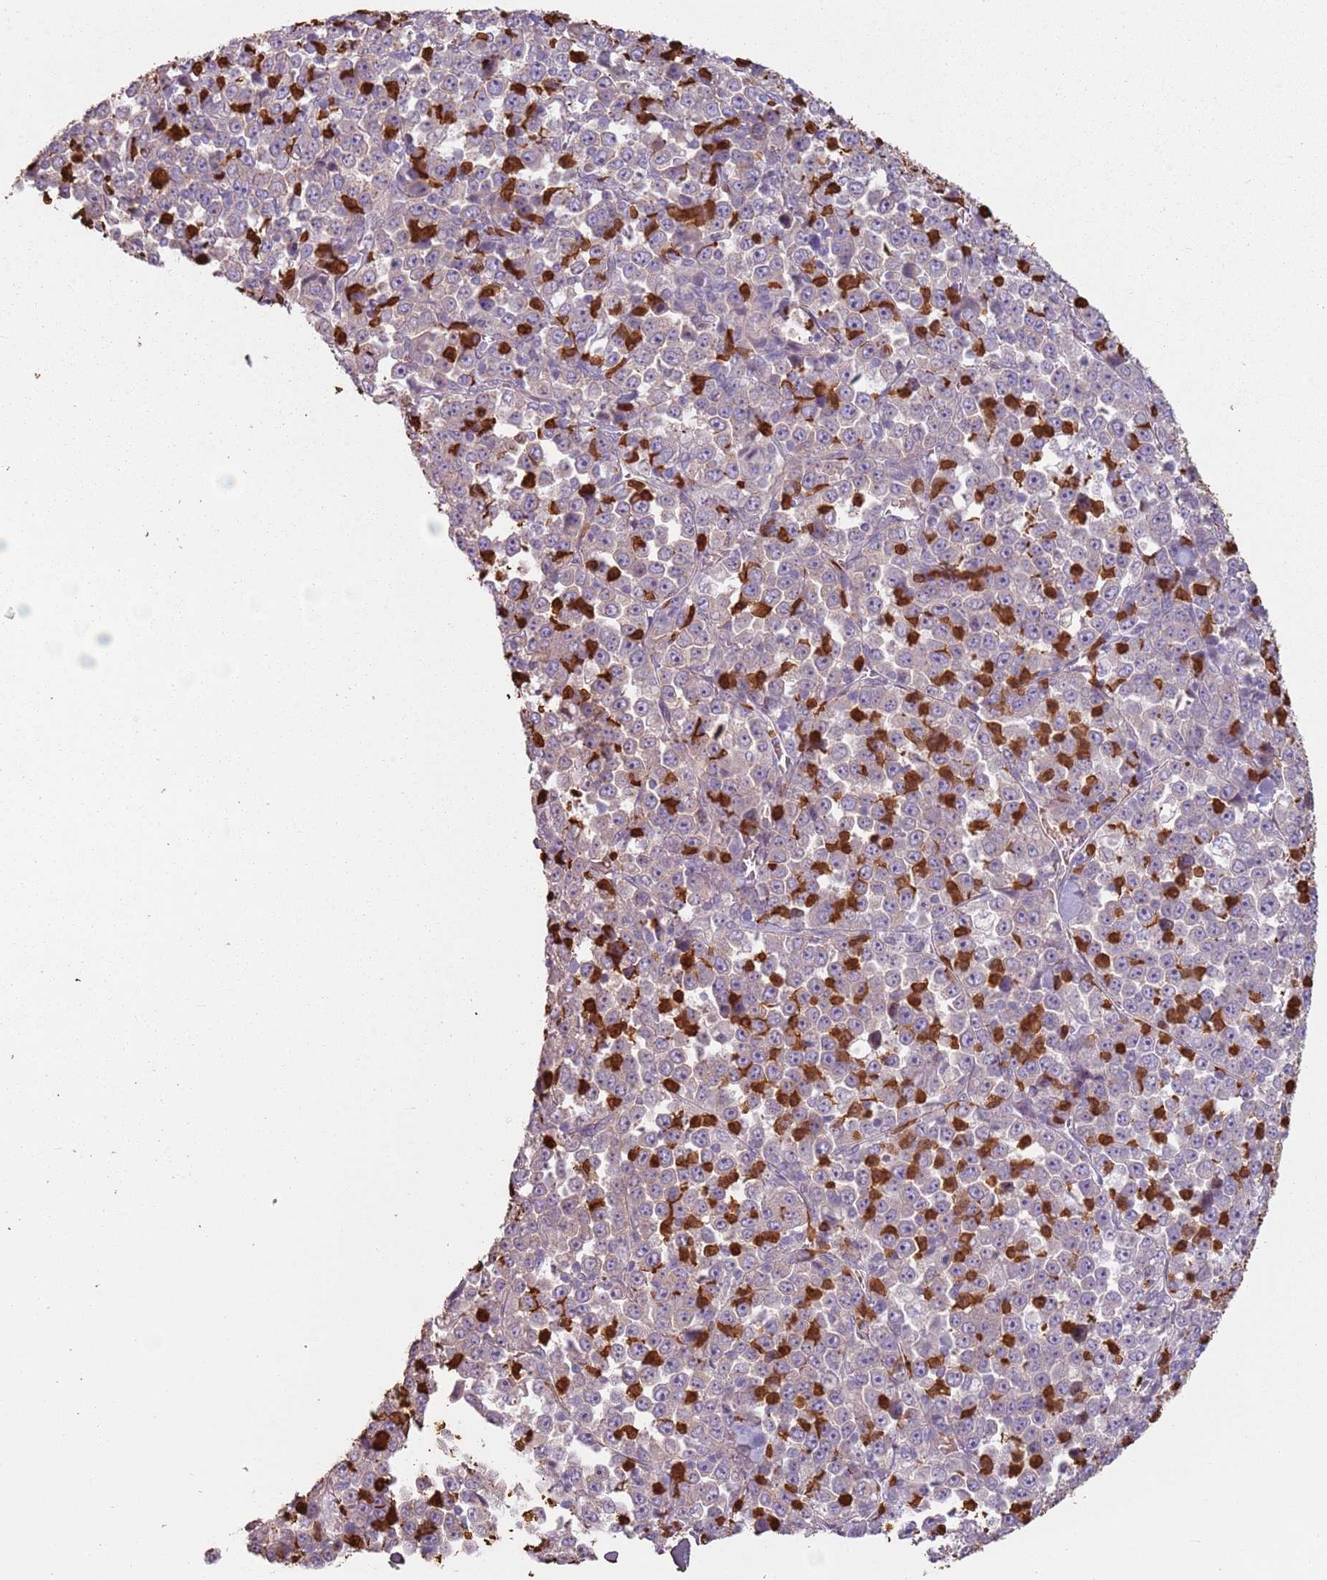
{"staining": {"intensity": "negative", "quantity": "none", "location": "none"}, "tissue": "stomach cancer", "cell_type": "Tumor cells", "image_type": "cancer", "snomed": [{"axis": "morphology", "description": "Normal tissue, NOS"}, {"axis": "morphology", "description": "Adenocarcinoma, NOS"}, {"axis": "topography", "description": "Stomach, upper"}, {"axis": "topography", "description": "Stomach"}], "caption": "Tumor cells show no significant protein staining in adenocarcinoma (stomach). (DAB IHC with hematoxylin counter stain).", "gene": "SPAG4", "patient": {"sex": "male", "age": 59}}